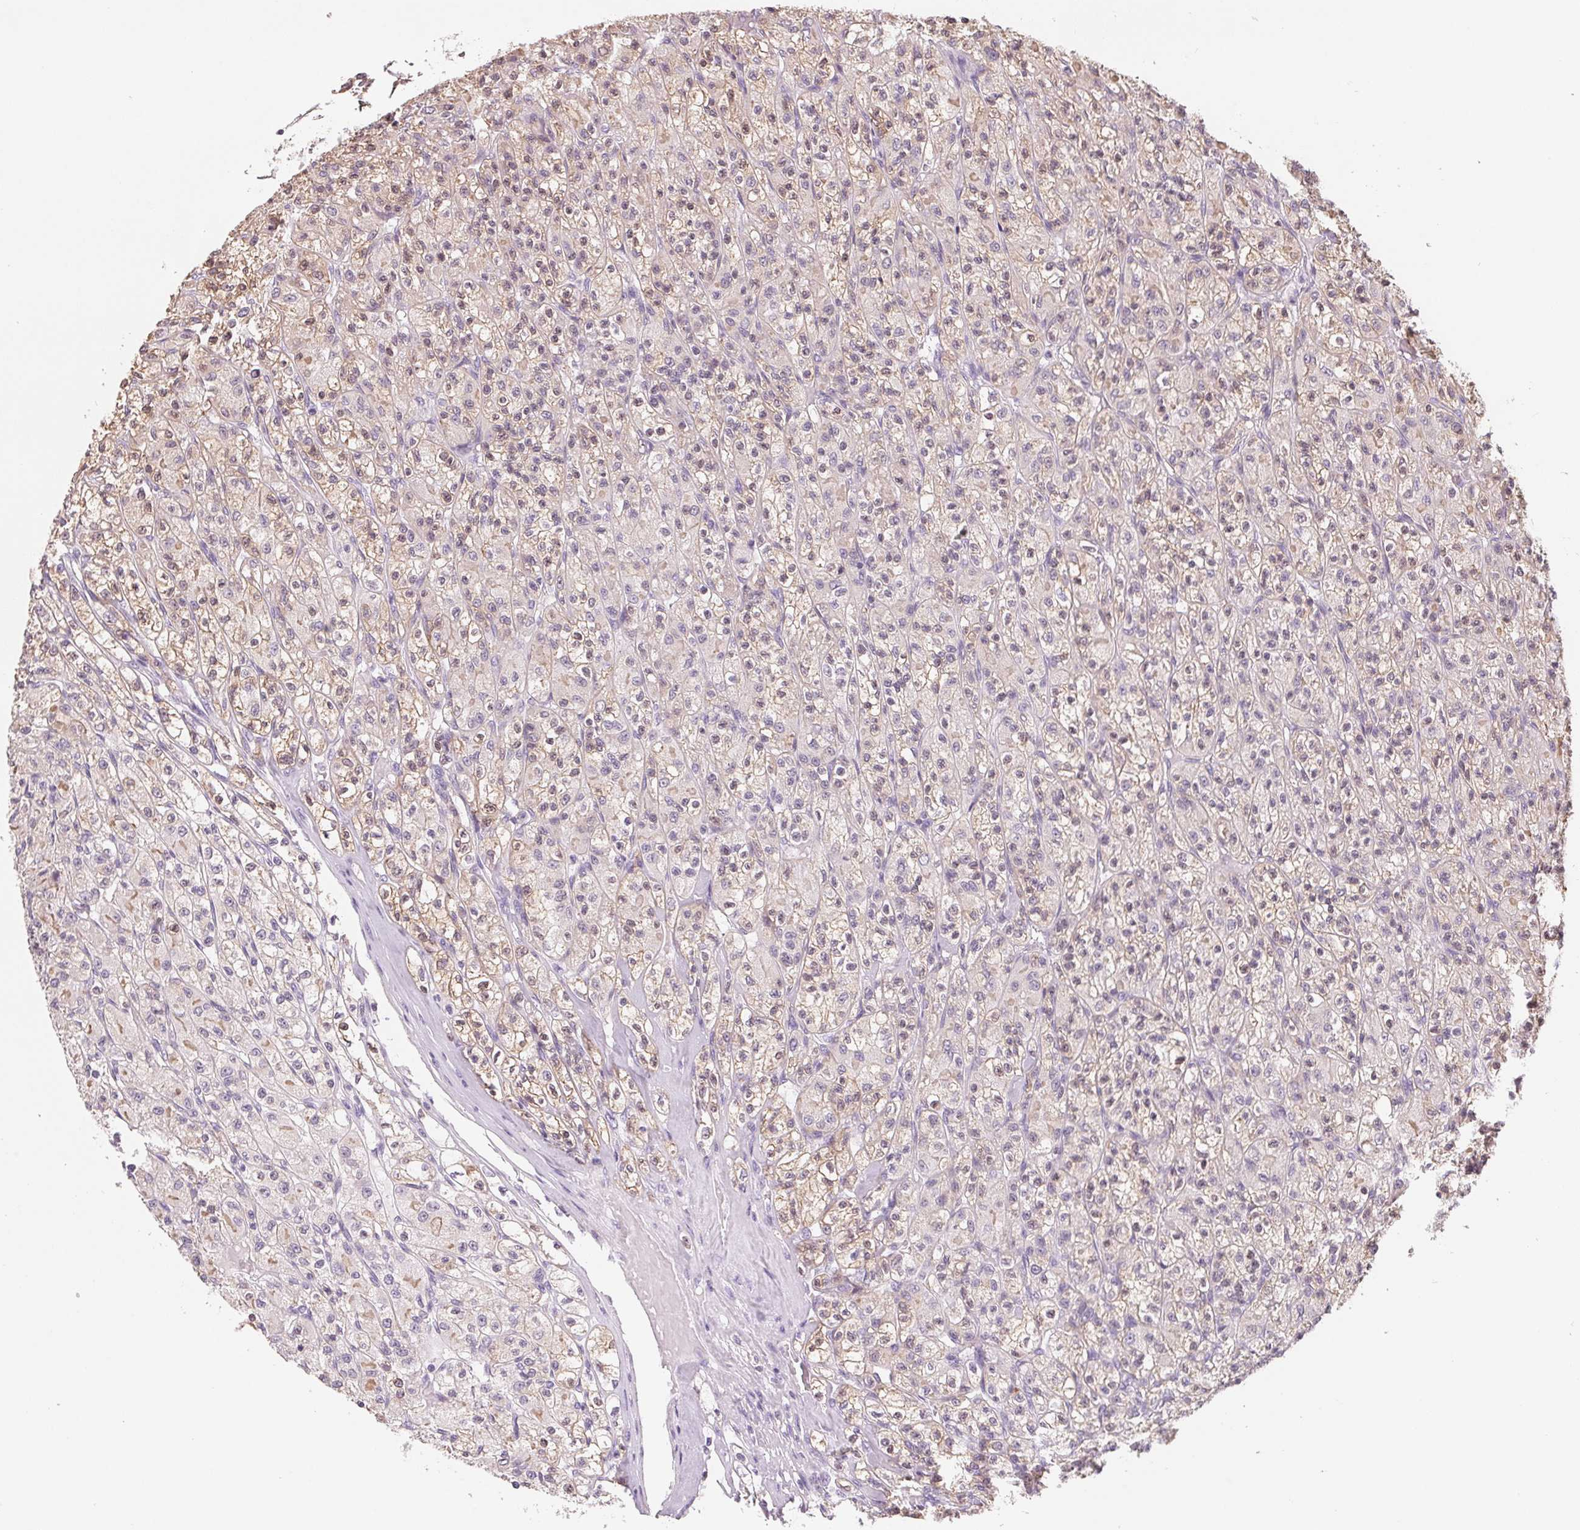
{"staining": {"intensity": "negative", "quantity": "none", "location": "none"}, "tissue": "renal cancer", "cell_type": "Tumor cells", "image_type": "cancer", "snomed": [{"axis": "morphology", "description": "Adenocarcinoma, NOS"}, {"axis": "topography", "description": "Kidney"}], "caption": "This is an immunohistochemistry (IHC) micrograph of renal cancer. There is no positivity in tumor cells.", "gene": "VTCN1", "patient": {"sex": "female", "age": 70}}